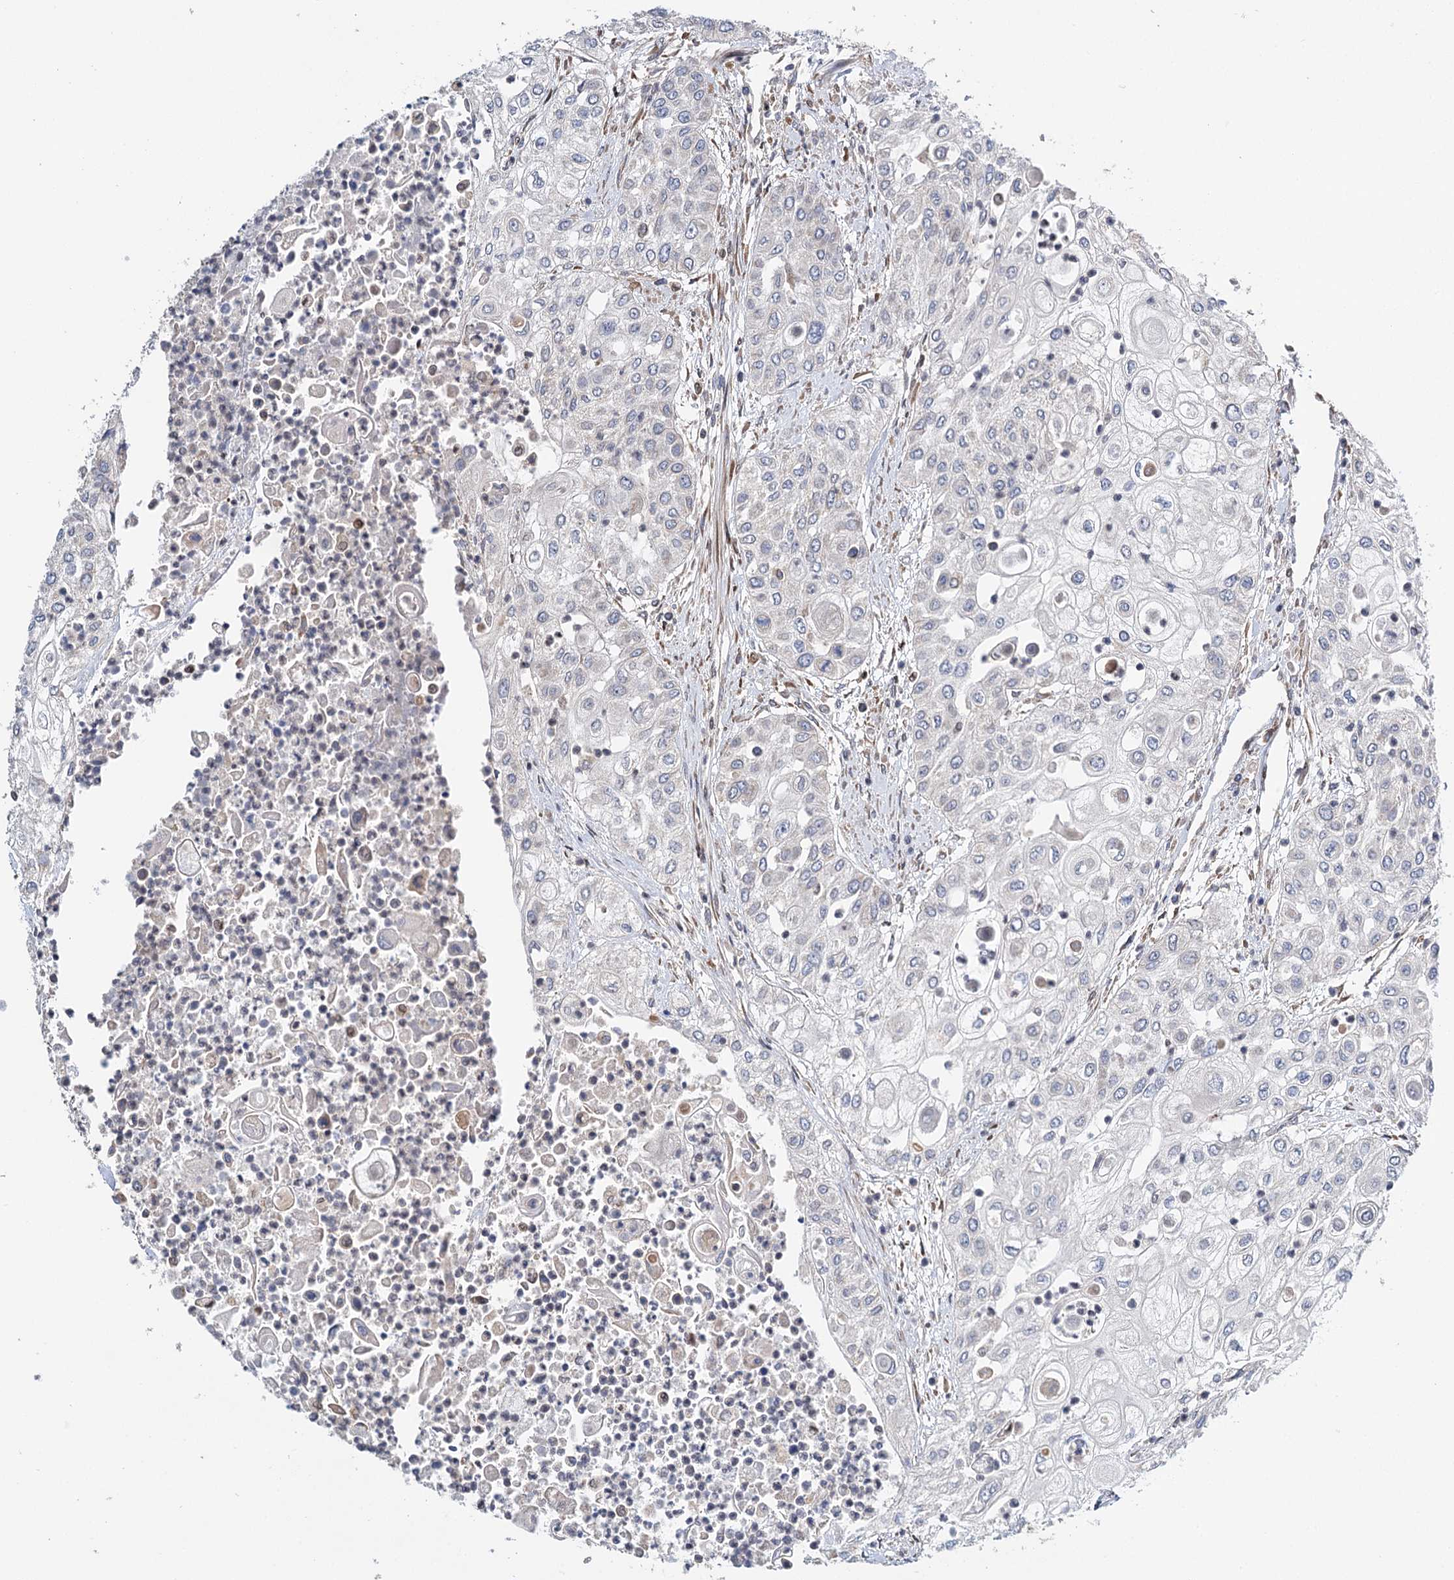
{"staining": {"intensity": "negative", "quantity": "none", "location": "none"}, "tissue": "urothelial cancer", "cell_type": "Tumor cells", "image_type": "cancer", "snomed": [{"axis": "morphology", "description": "Urothelial carcinoma, High grade"}, {"axis": "topography", "description": "Urinary bladder"}], "caption": "A micrograph of human high-grade urothelial carcinoma is negative for staining in tumor cells.", "gene": "CFAP46", "patient": {"sex": "female", "age": 79}}